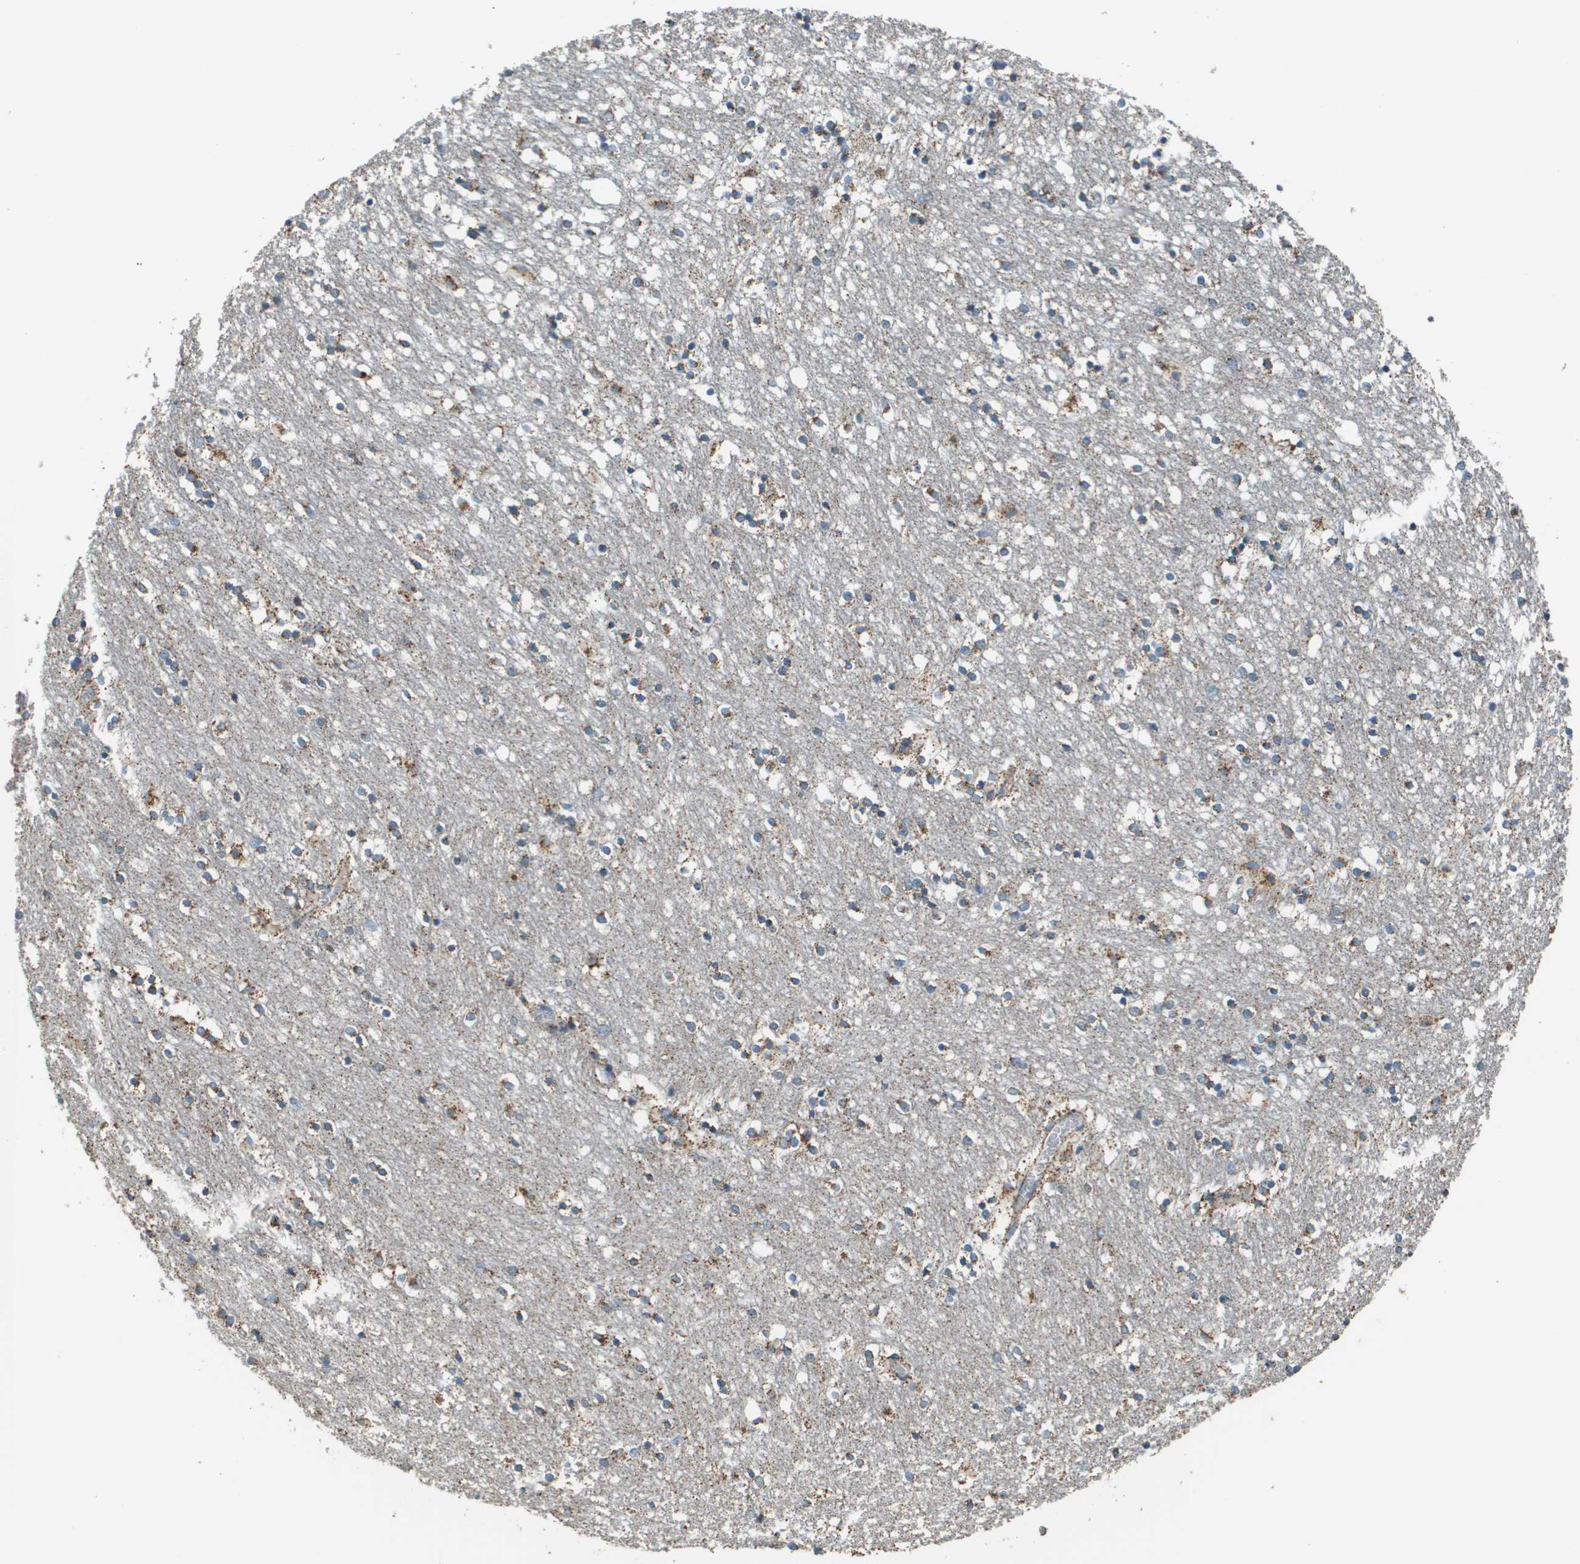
{"staining": {"intensity": "weak", "quantity": "25%-75%", "location": "cytoplasmic/membranous"}, "tissue": "caudate", "cell_type": "Glial cells", "image_type": "normal", "snomed": [{"axis": "morphology", "description": "Normal tissue, NOS"}, {"axis": "topography", "description": "Lateral ventricle wall"}], "caption": "Immunohistochemistry image of unremarkable caudate: caudate stained using IHC reveals low levels of weak protein expression localized specifically in the cytoplasmic/membranous of glial cells, appearing as a cytoplasmic/membranous brown color.", "gene": "FH", "patient": {"sex": "female", "age": 54}}